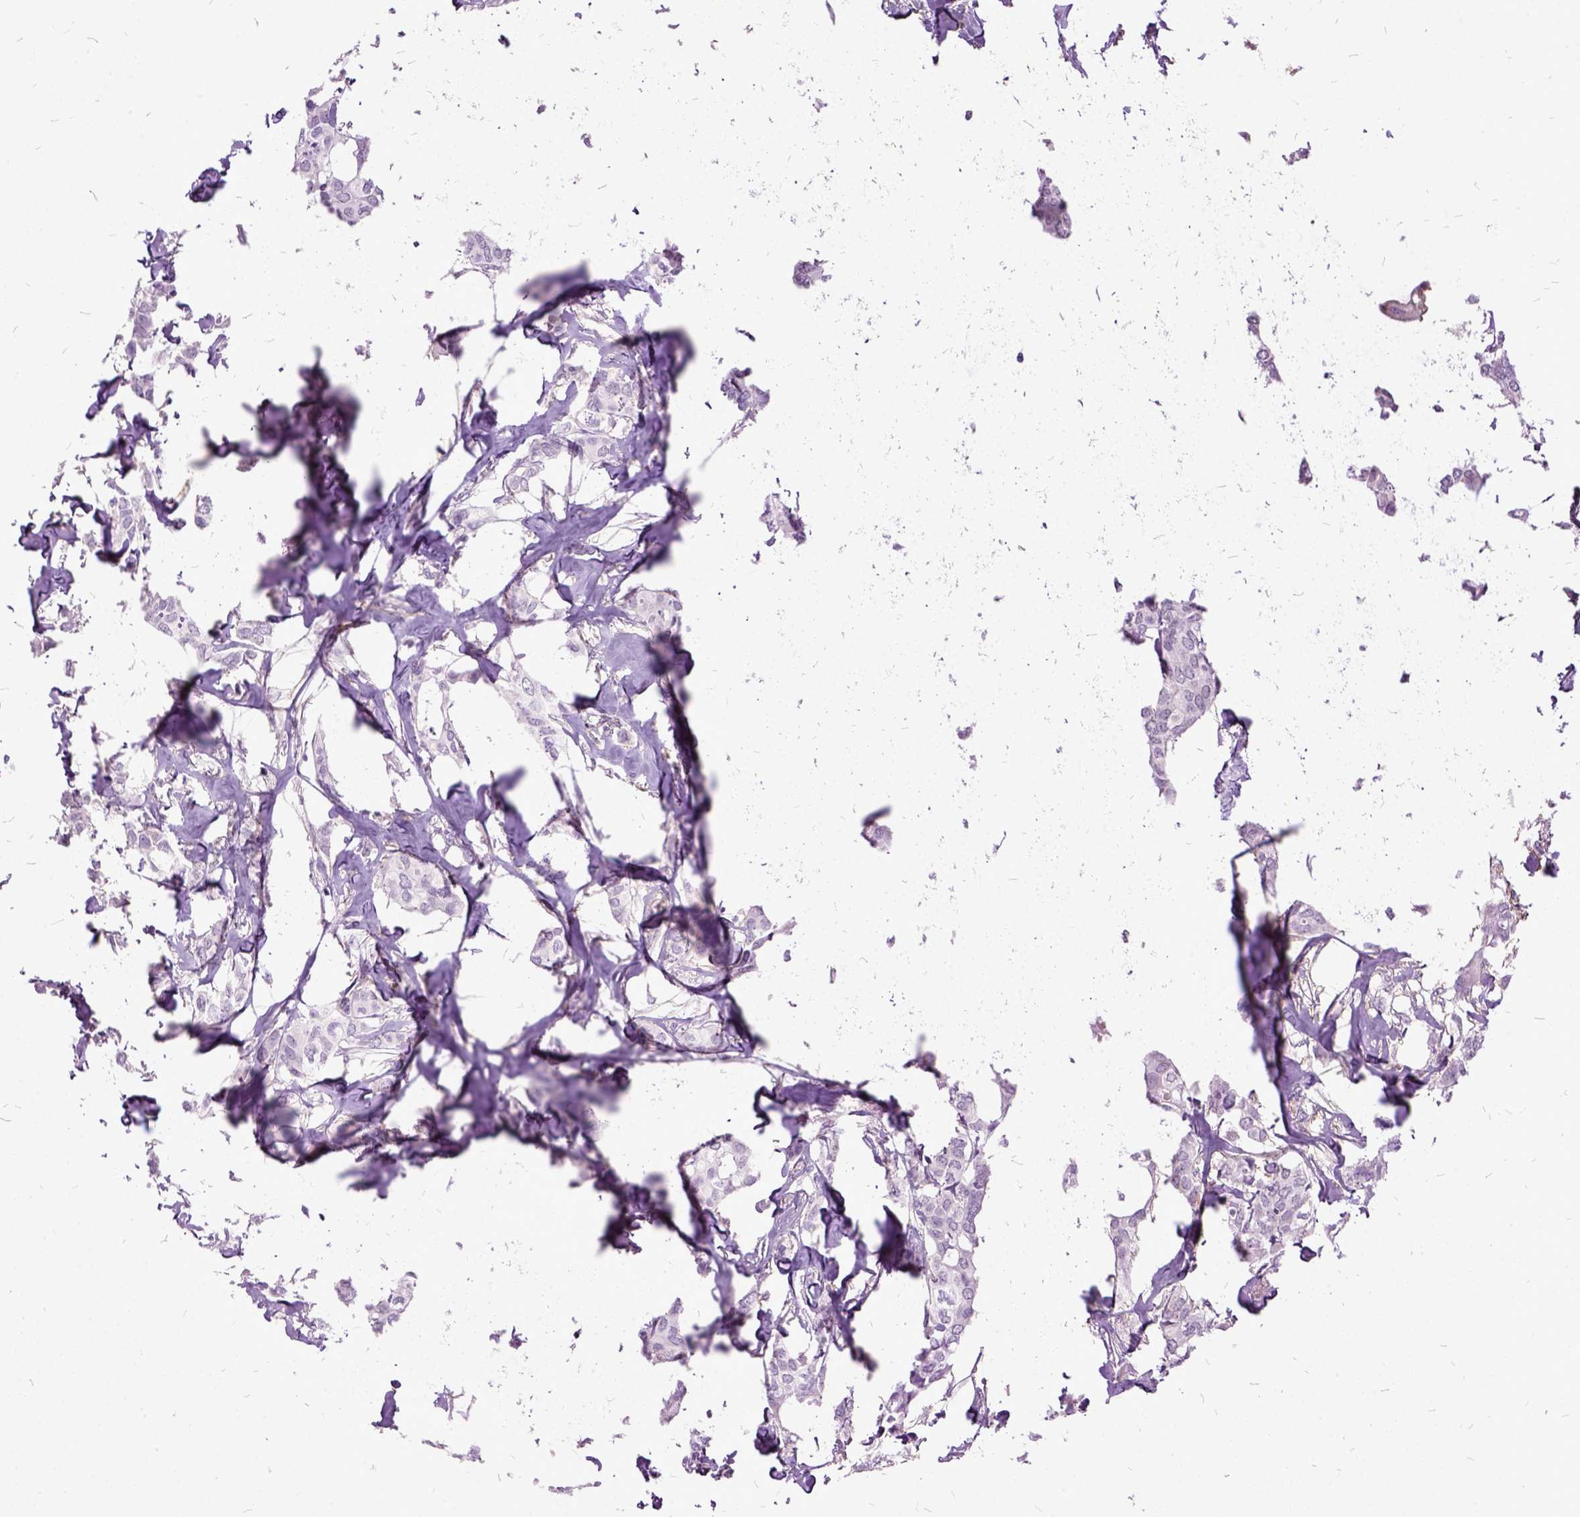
{"staining": {"intensity": "negative", "quantity": "none", "location": "none"}, "tissue": "breast cancer", "cell_type": "Tumor cells", "image_type": "cancer", "snomed": [{"axis": "morphology", "description": "Duct carcinoma"}, {"axis": "topography", "description": "Breast"}], "caption": "Tumor cells are negative for protein expression in human breast cancer.", "gene": "MME", "patient": {"sex": "female", "age": 62}}